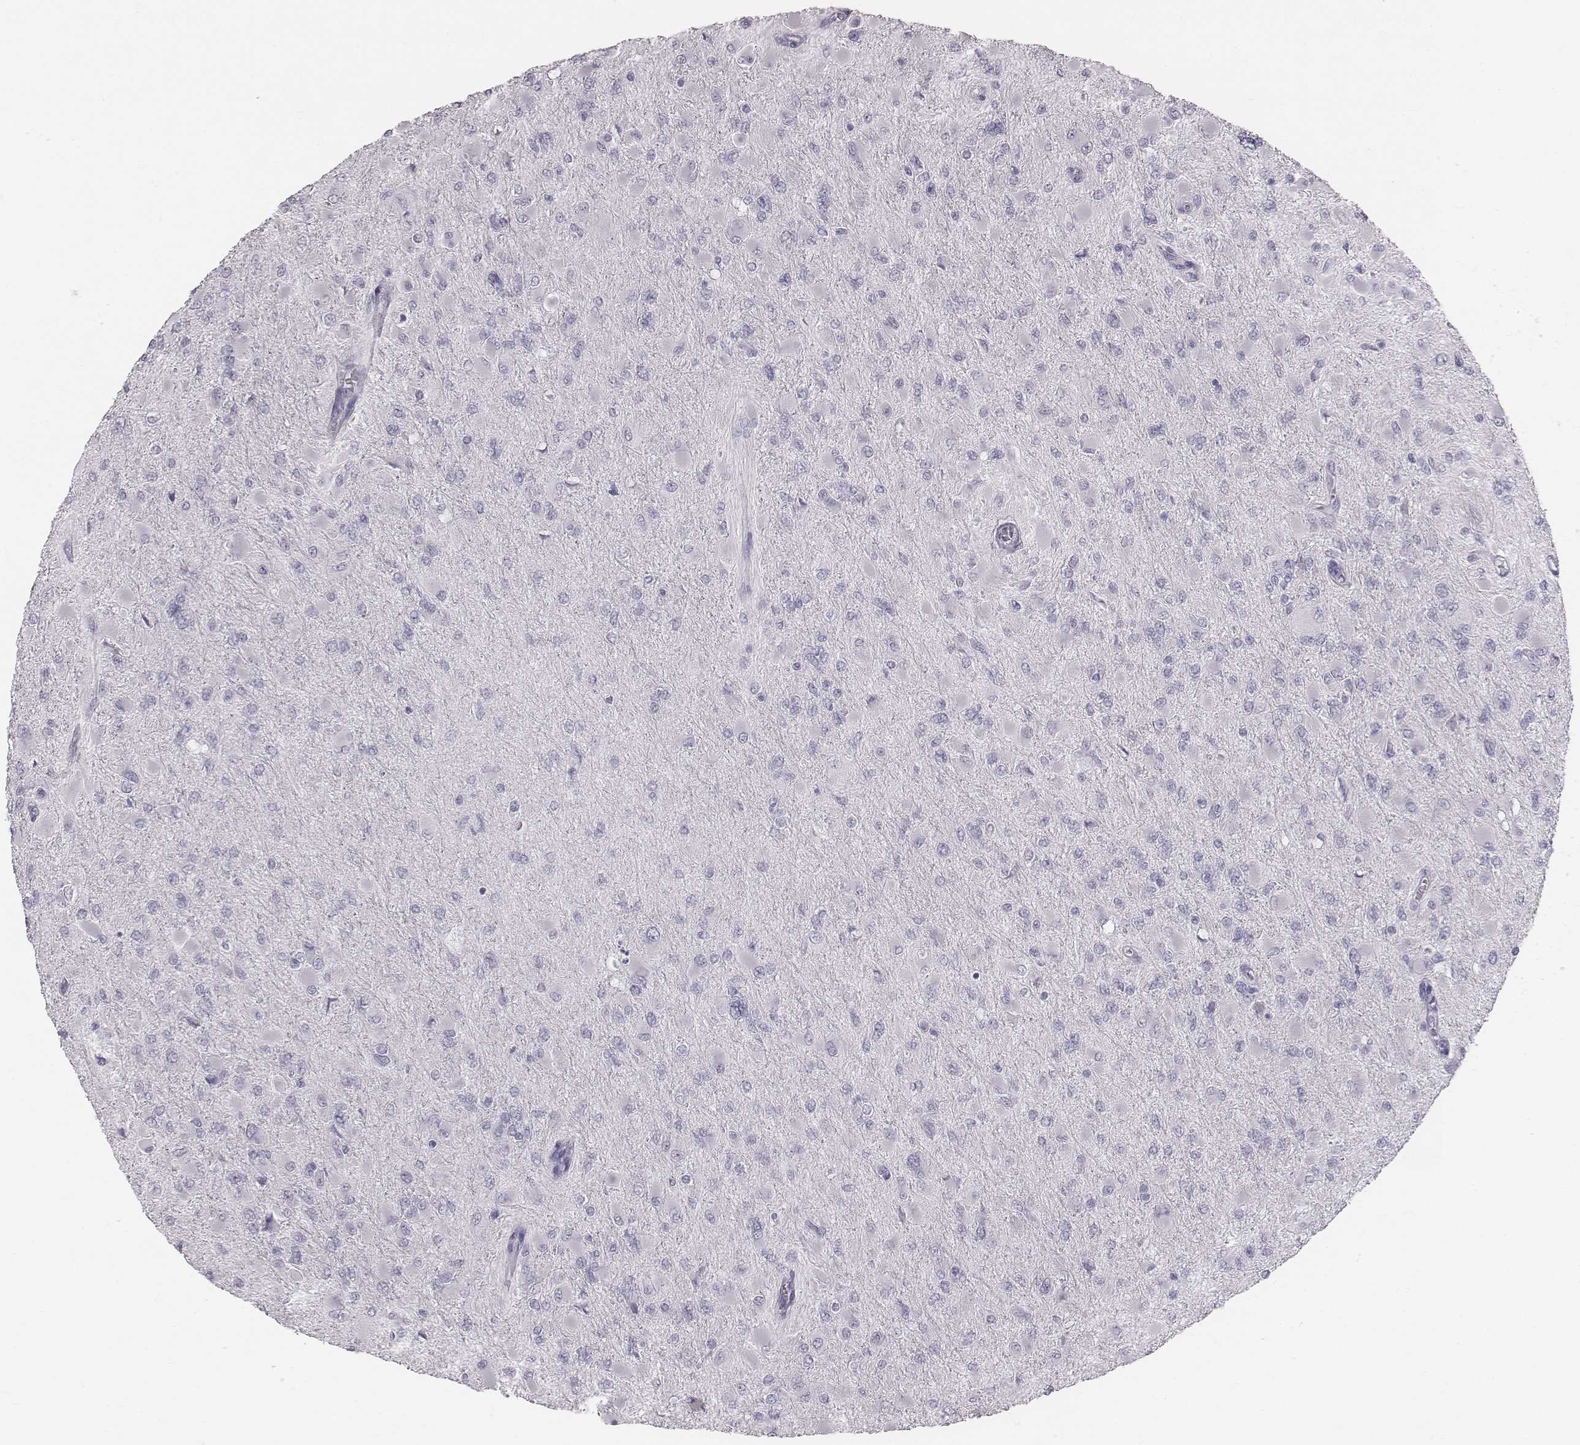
{"staining": {"intensity": "negative", "quantity": "none", "location": "none"}, "tissue": "glioma", "cell_type": "Tumor cells", "image_type": "cancer", "snomed": [{"axis": "morphology", "description": "Glioma, malignant, High grade"}, {"axis": "topography", "description": "Cerebral cortex"}], "caption": "This is an immunohistochemistry (IHC) image of human glioma. There is no expression in tumor cells.", "gene": "C6orf58", "patient": {"sex": "female", "age": 36}}